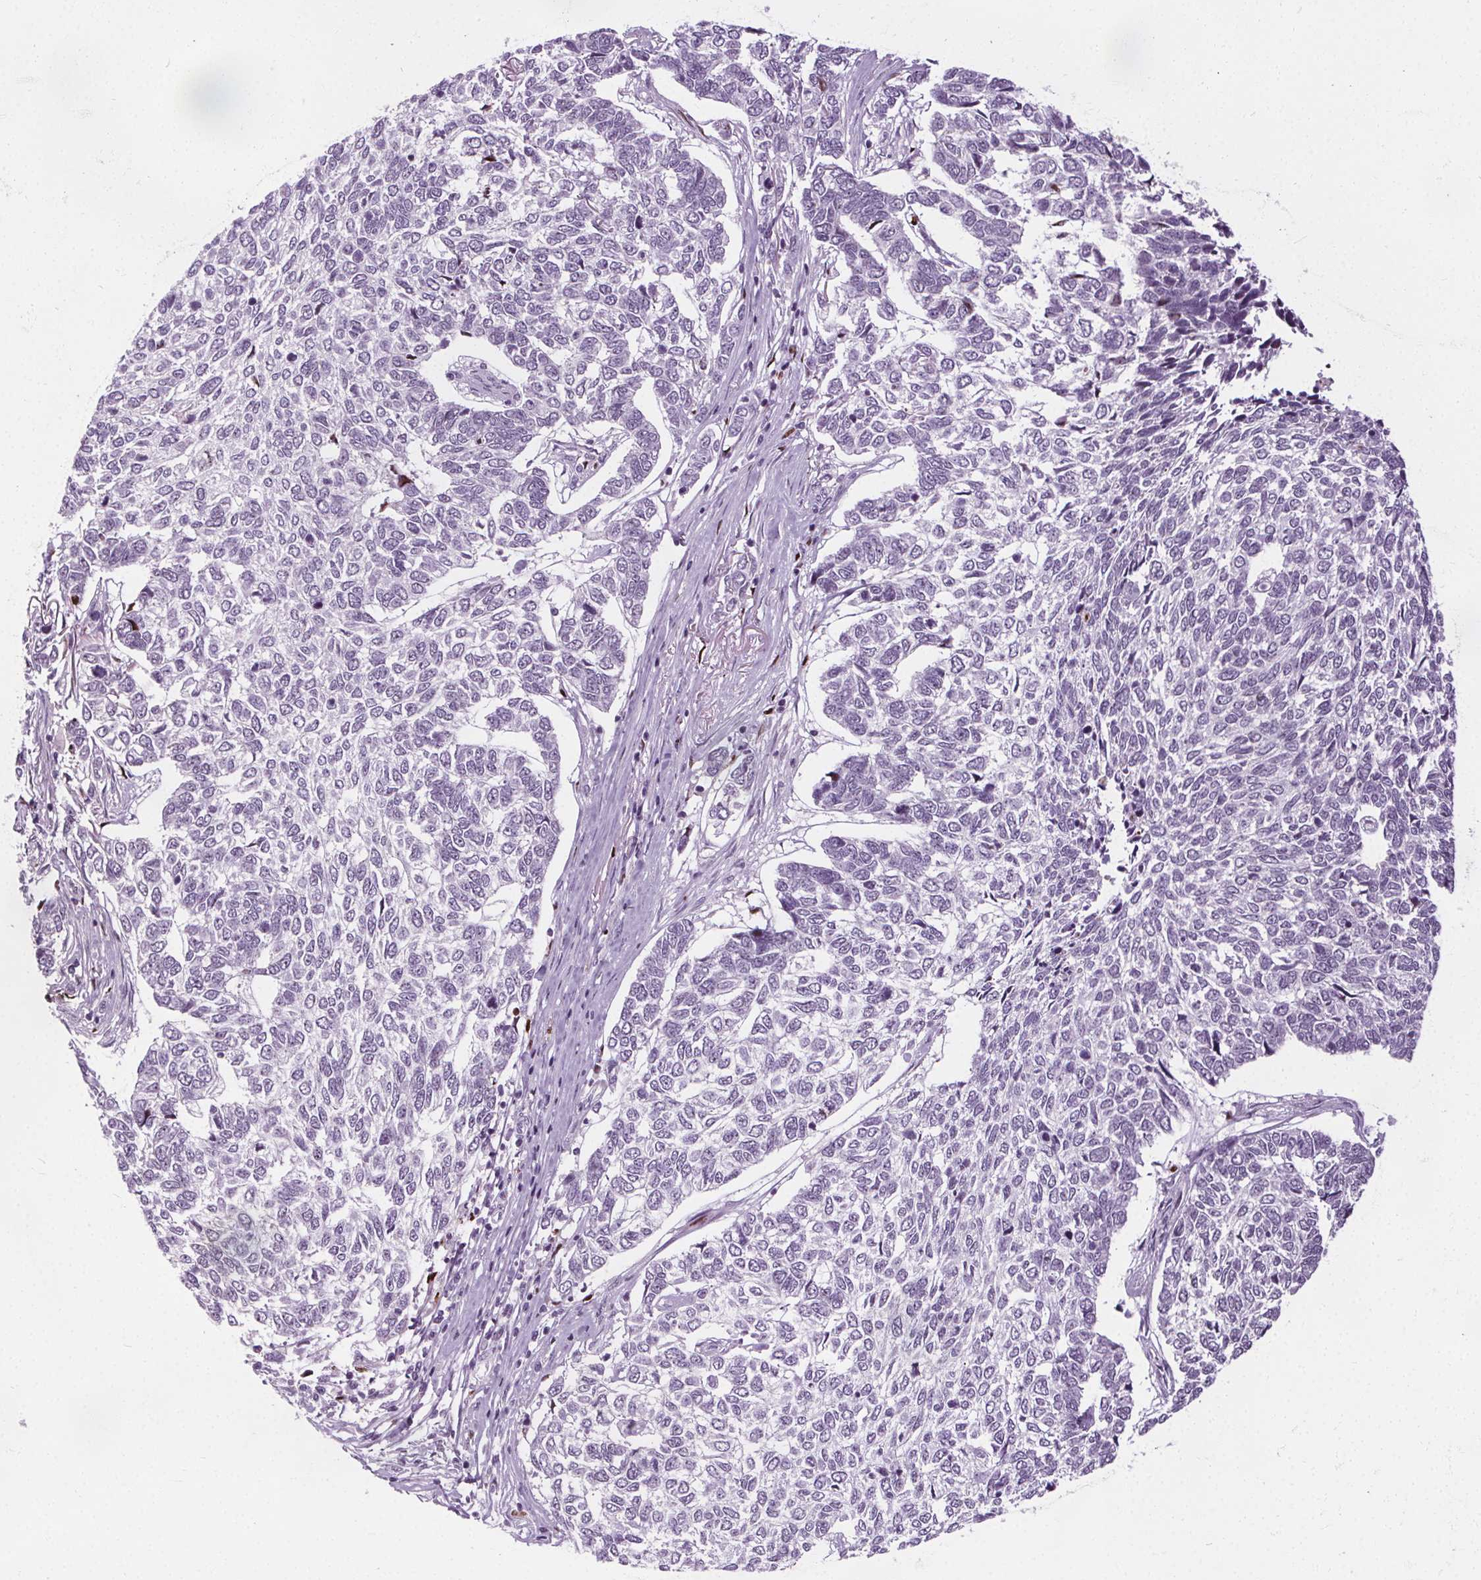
{"staining": {"intensity": "negative", "quantity": "none", "location": "none"}, "tissue": "skin cancer", "cell_type": "Tumor cells", "image_type": "cancer", "snomed": [{"axis": "morphology", "description": "Basal cell carcinoma"}, {"axis": "topography", "description": "Skin"}], "caption": "Immunohistochemistry (IHC) histopathology image of human skin cancer (basal cell carcinoma) stained for a protein (brown), which displays no staining in tumor cells.", "gene": "CEBPA", "patient": {"sex": "female", "age": 65}}